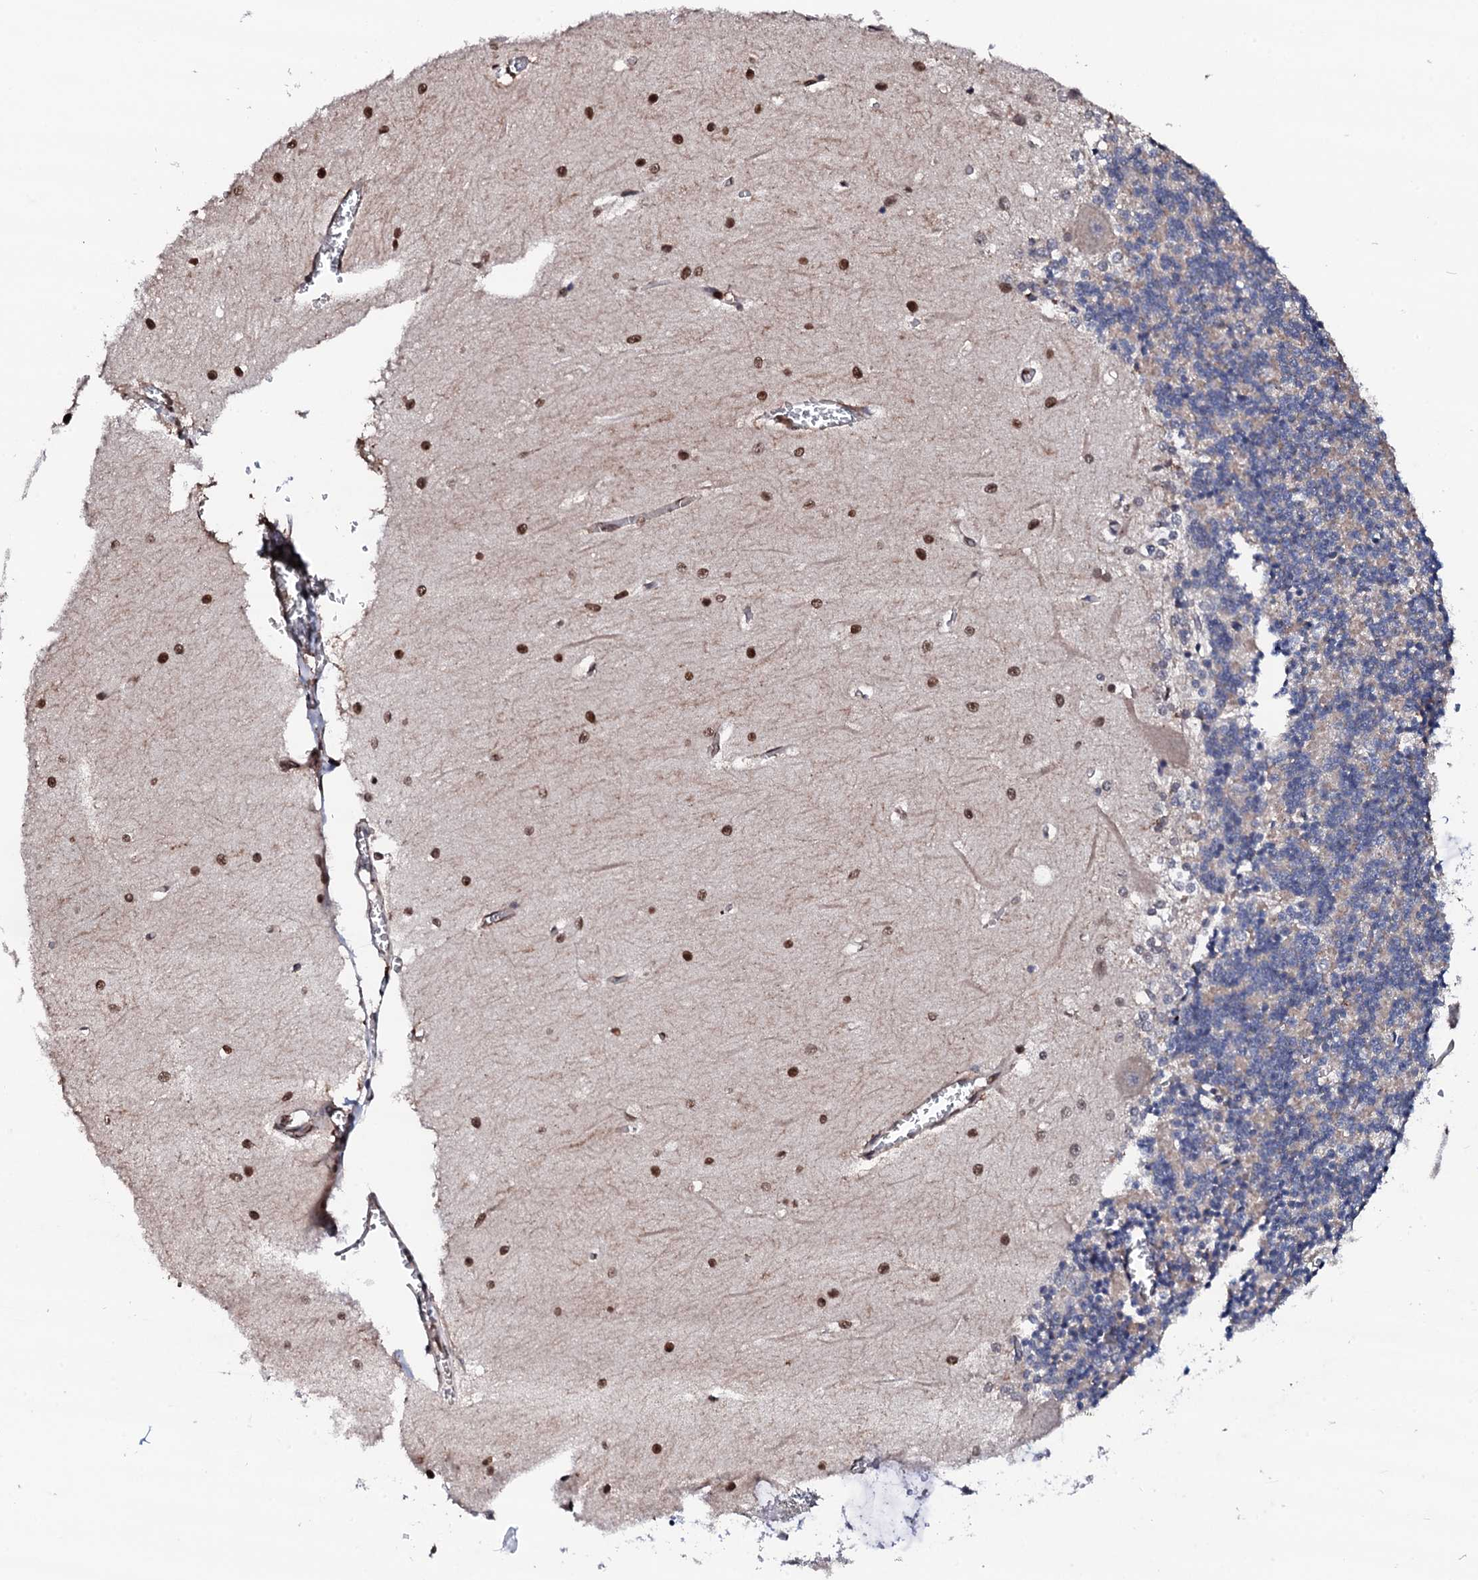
{"staining": {"intensity": "negative", "quantity": "none", "location": "none"}, "tissue": "cerebellum", "cell_type": "Cells in granular layer", "image_type": "normal", "snomed": [{"axis": "morphology", "description": "Normal tissue, NOS"}, {"axis": "topography", "description": "Cerebellum"}], "caption": "Cells in granular layer are negative for protein expression in unremarkable human cerebellum. The staining was performed using DAB to visualize the protein expression in brown, while the nuclei were stained in blue with hematoxylin (Magnification: 20x).", "gene": "EDC3", "patient": {"sex": "male", "age": 37}}